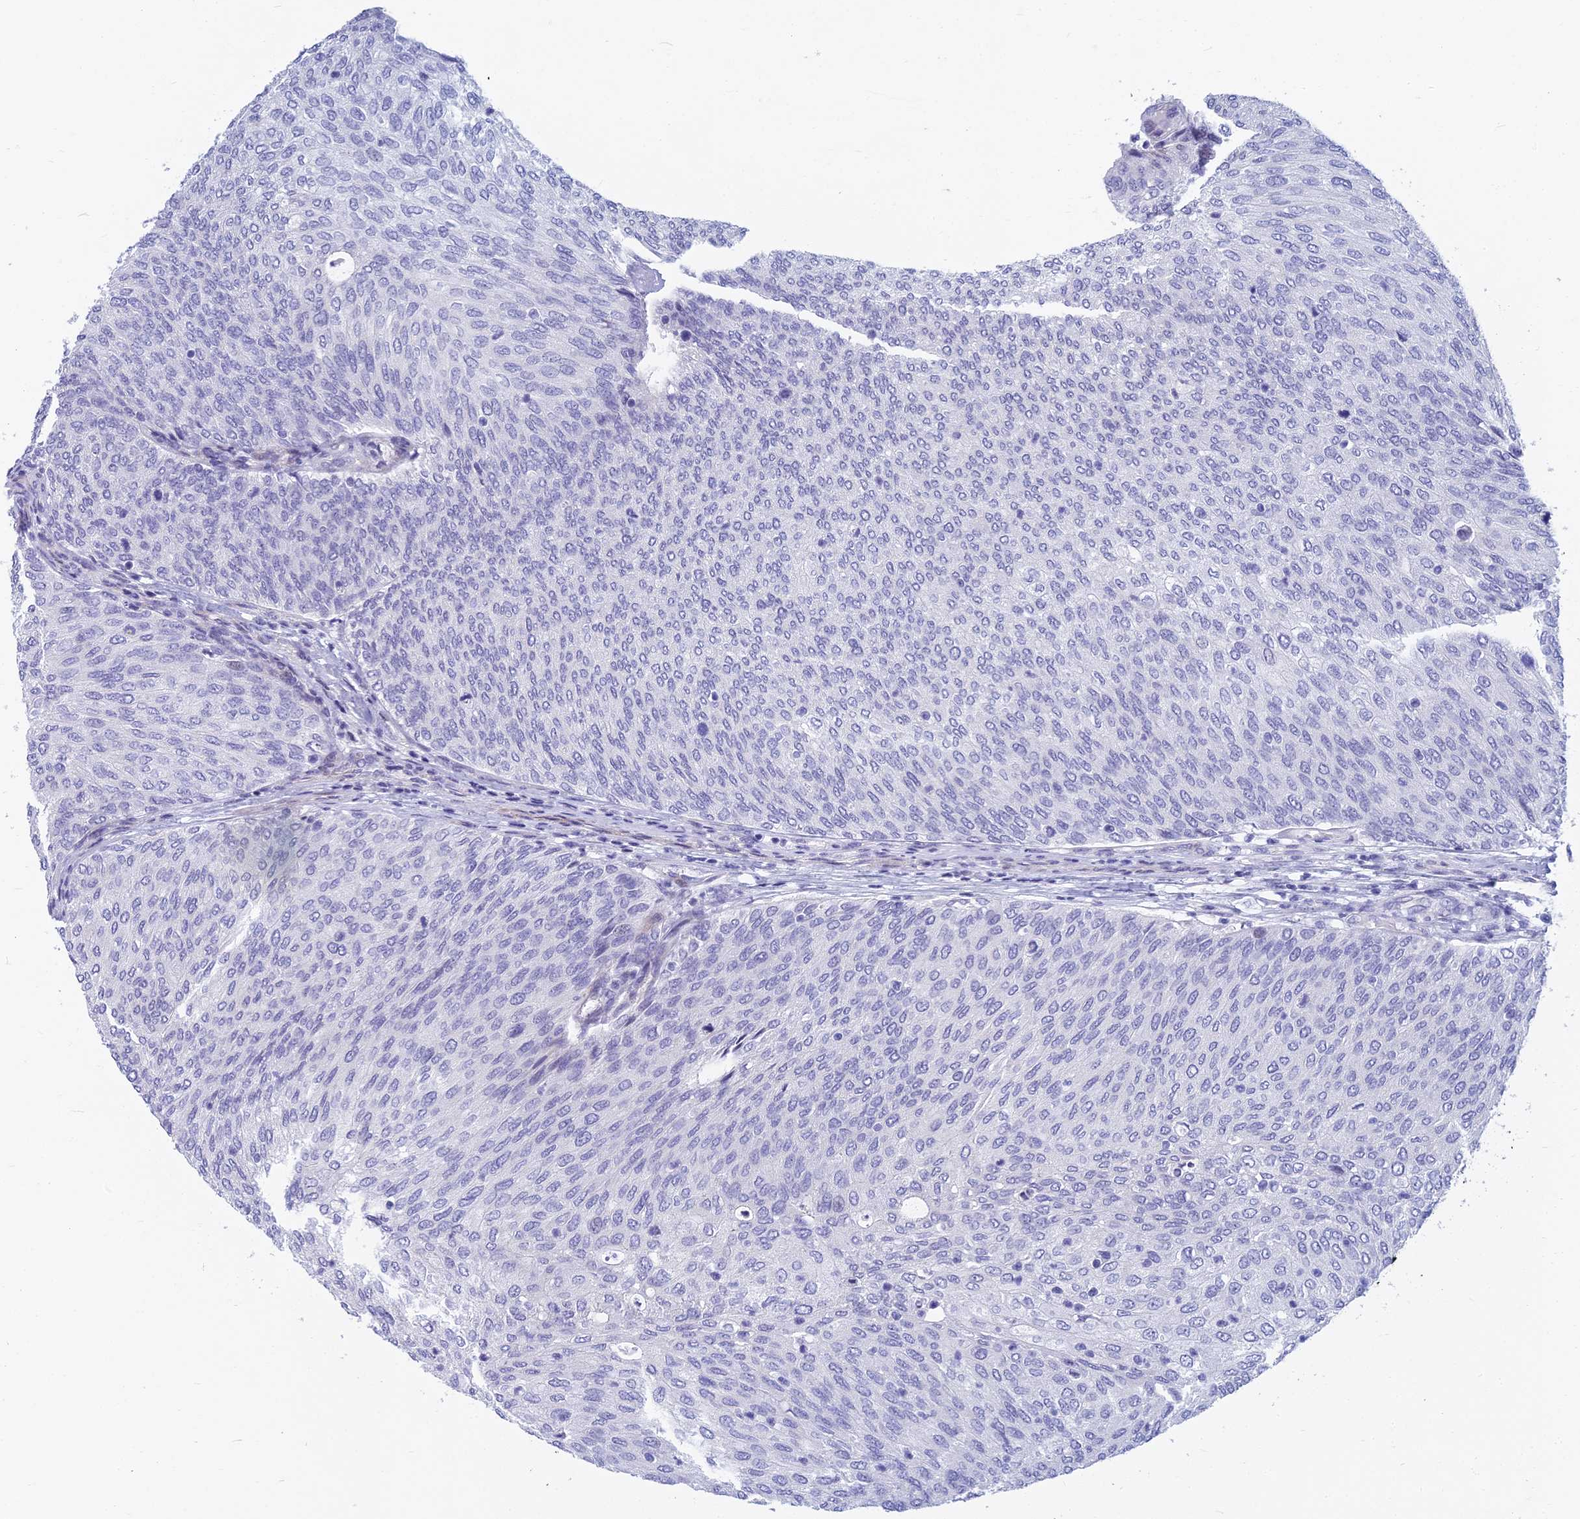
{"staining": {"intensity": "negative", "quantity": "none", "location": "none"}, "tissue": "urothelial cancer", "cell_type": "Tumor cells", "image_type": "cancer", "snomed": [{"axis": "morphology", "description": "Urothelial carcinoma, Low grade"}, {"axis": "topography", "description": "Urinary bladder"}], "caption": "Tumor cells show no significant expression in urothelial cancer.", "gene": "MYBPC2", "patient": {"sex": "female", "age": 79}}